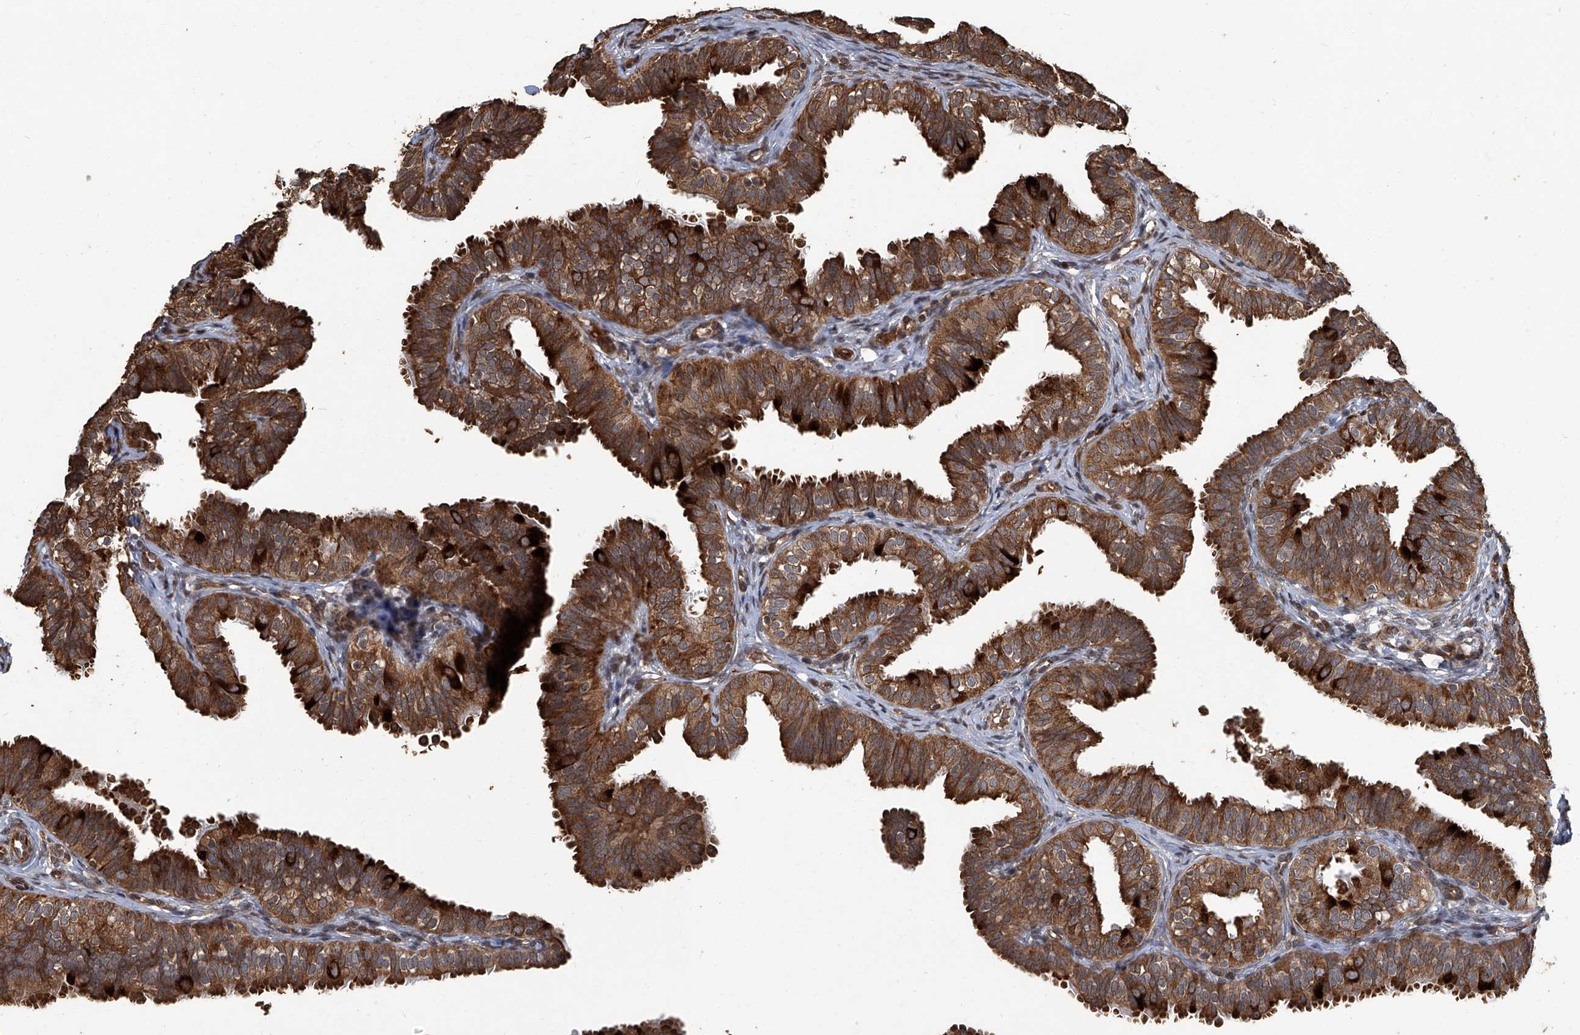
{"staining": {"intensity": "strong", "quantity": ">75%", "location": "cytoplasmic/membranous"}, "tissue": "fallopian tube", "cell_type": "Glandular cells", "image_type": "normal", "snomed": [{"axis": "morphology", "description": "Normal tissue, NOS"}, {"axis": "topography", "description": "Fallopian tube"}], "caption": "The immunohistochemical stain labels strong cytoplasmic/membranous positivity in glandular cells of unremarkable fallopian tube. (DAB (3,3'-diaminobenzidine) IHC, brown staining for protein, blue staining for nuclei).", "gene": "GPR132", "patient": {"sex": "female", "age": 35}}